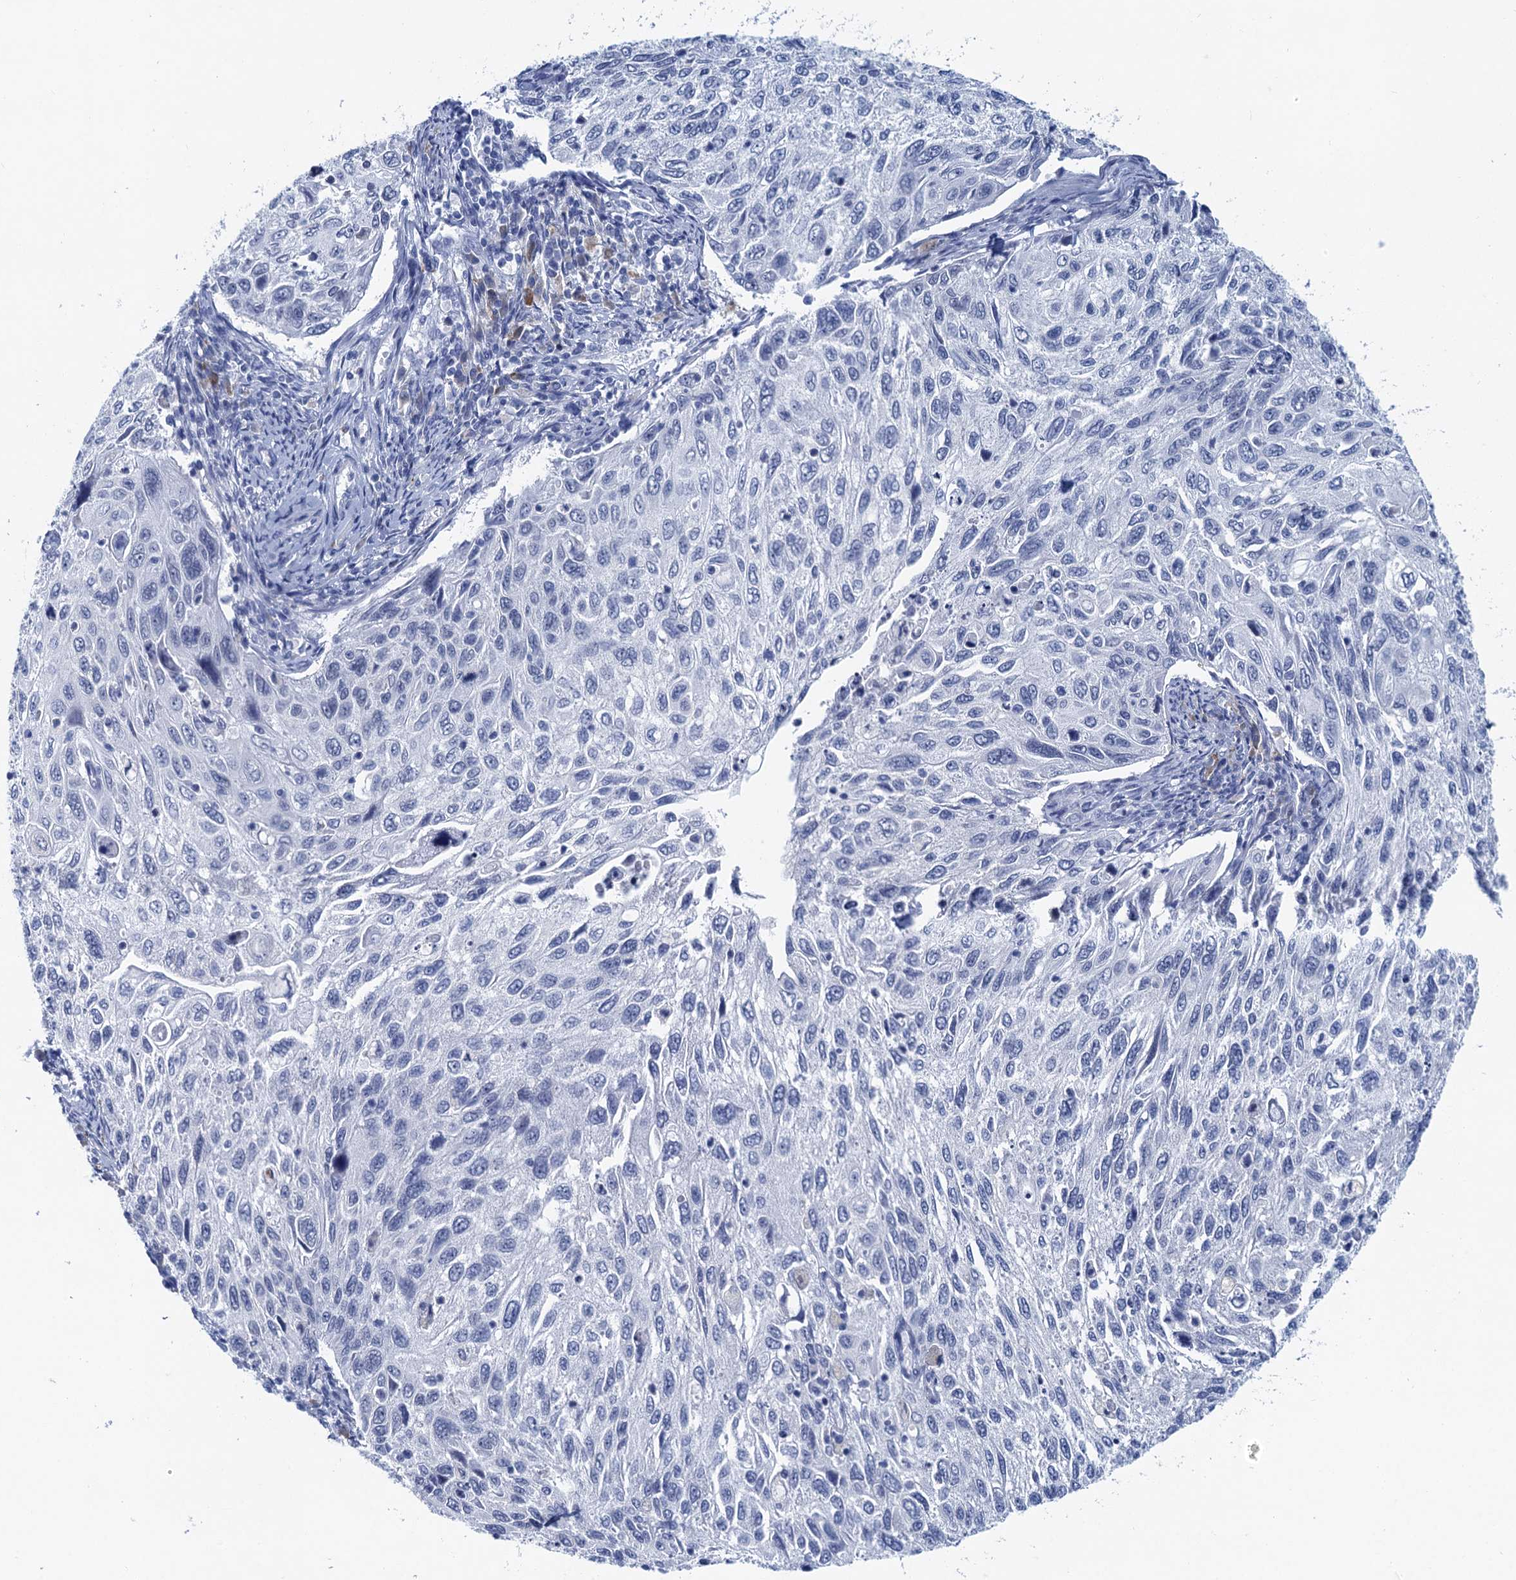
{"staining": {"intensity": "negative", "quantity": "none", "location": "none"}, "tissue": "cervical cancer", "cell_type": "Tumor cells", "image_type": "cancer", "snomed": [{"axis": "morphology", "description": "Squamous cell carcinoma, NOS"}, {"axis": "topography", "description": "Cervix"}], "caption": "Cervical squamous cell carcinoma was stained to show a protein in brown. There is no significant positivity in tumor cells. (DAB IHC with hematoxylin counter stain).", "gene": "HAPSTR1", "patient": {"sex": "female", "age": 70}}